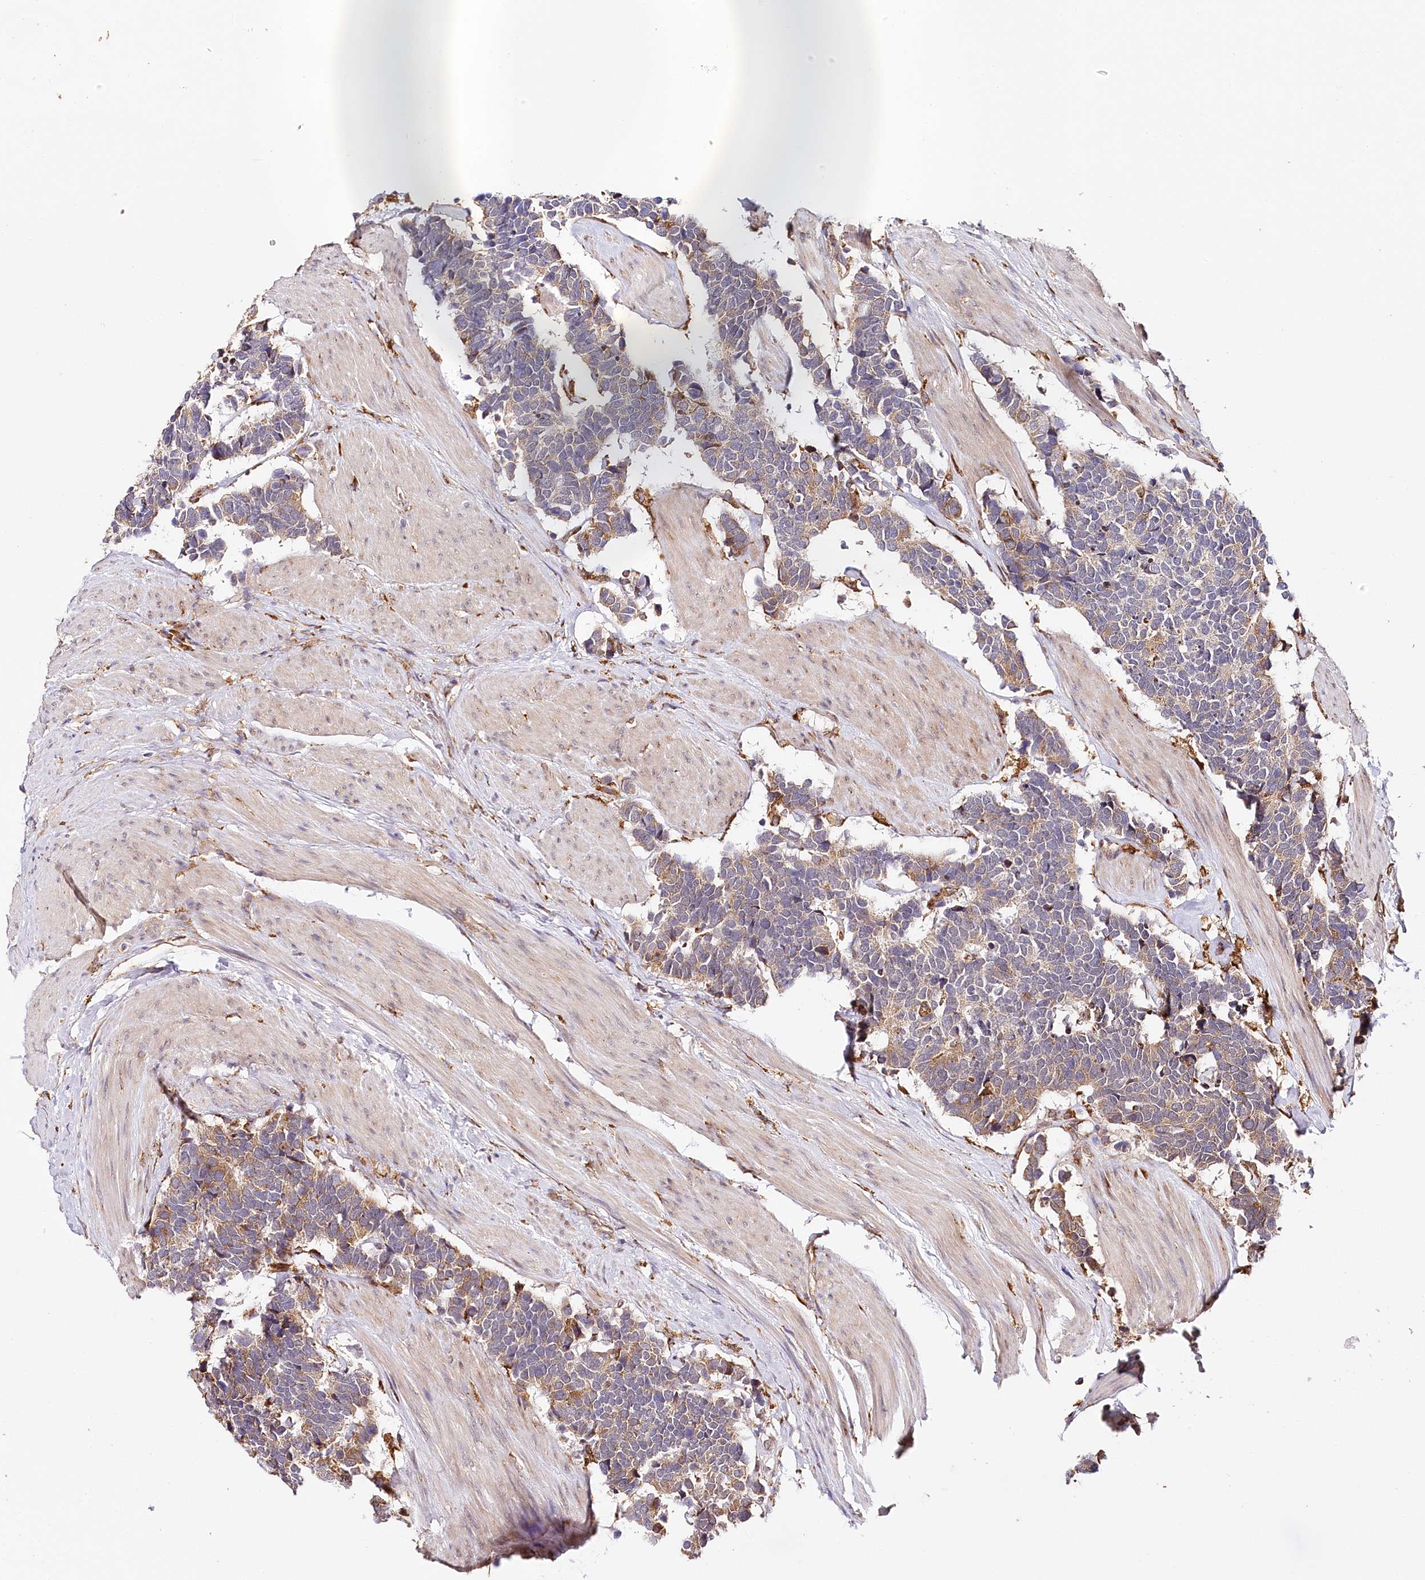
{"staining": {"intensity": "moderate", "quantity": "<25%", "location": "cytoplasmic/membranous"}, "tissue": "carcinoid", "cell_type": "Tumor cells", "image_type": "cancer", "snomed": [{"axis": "morphology", "description": "Carcinoma, NOS"}, {"axis": "morphology", "description": "Carcinoid, malignant, NOS"}, {"axis": "topography", "description": "Urinary bladder"}], "caption": "A high-resolution photomicrograph shows IHC staining of carcinoid, which reveals moderate cytoplasmic/membranous expression in approximately <25% of tumor cells.", "gene": "VEGFA", "patient": {"sex": "male", "age": 57}}